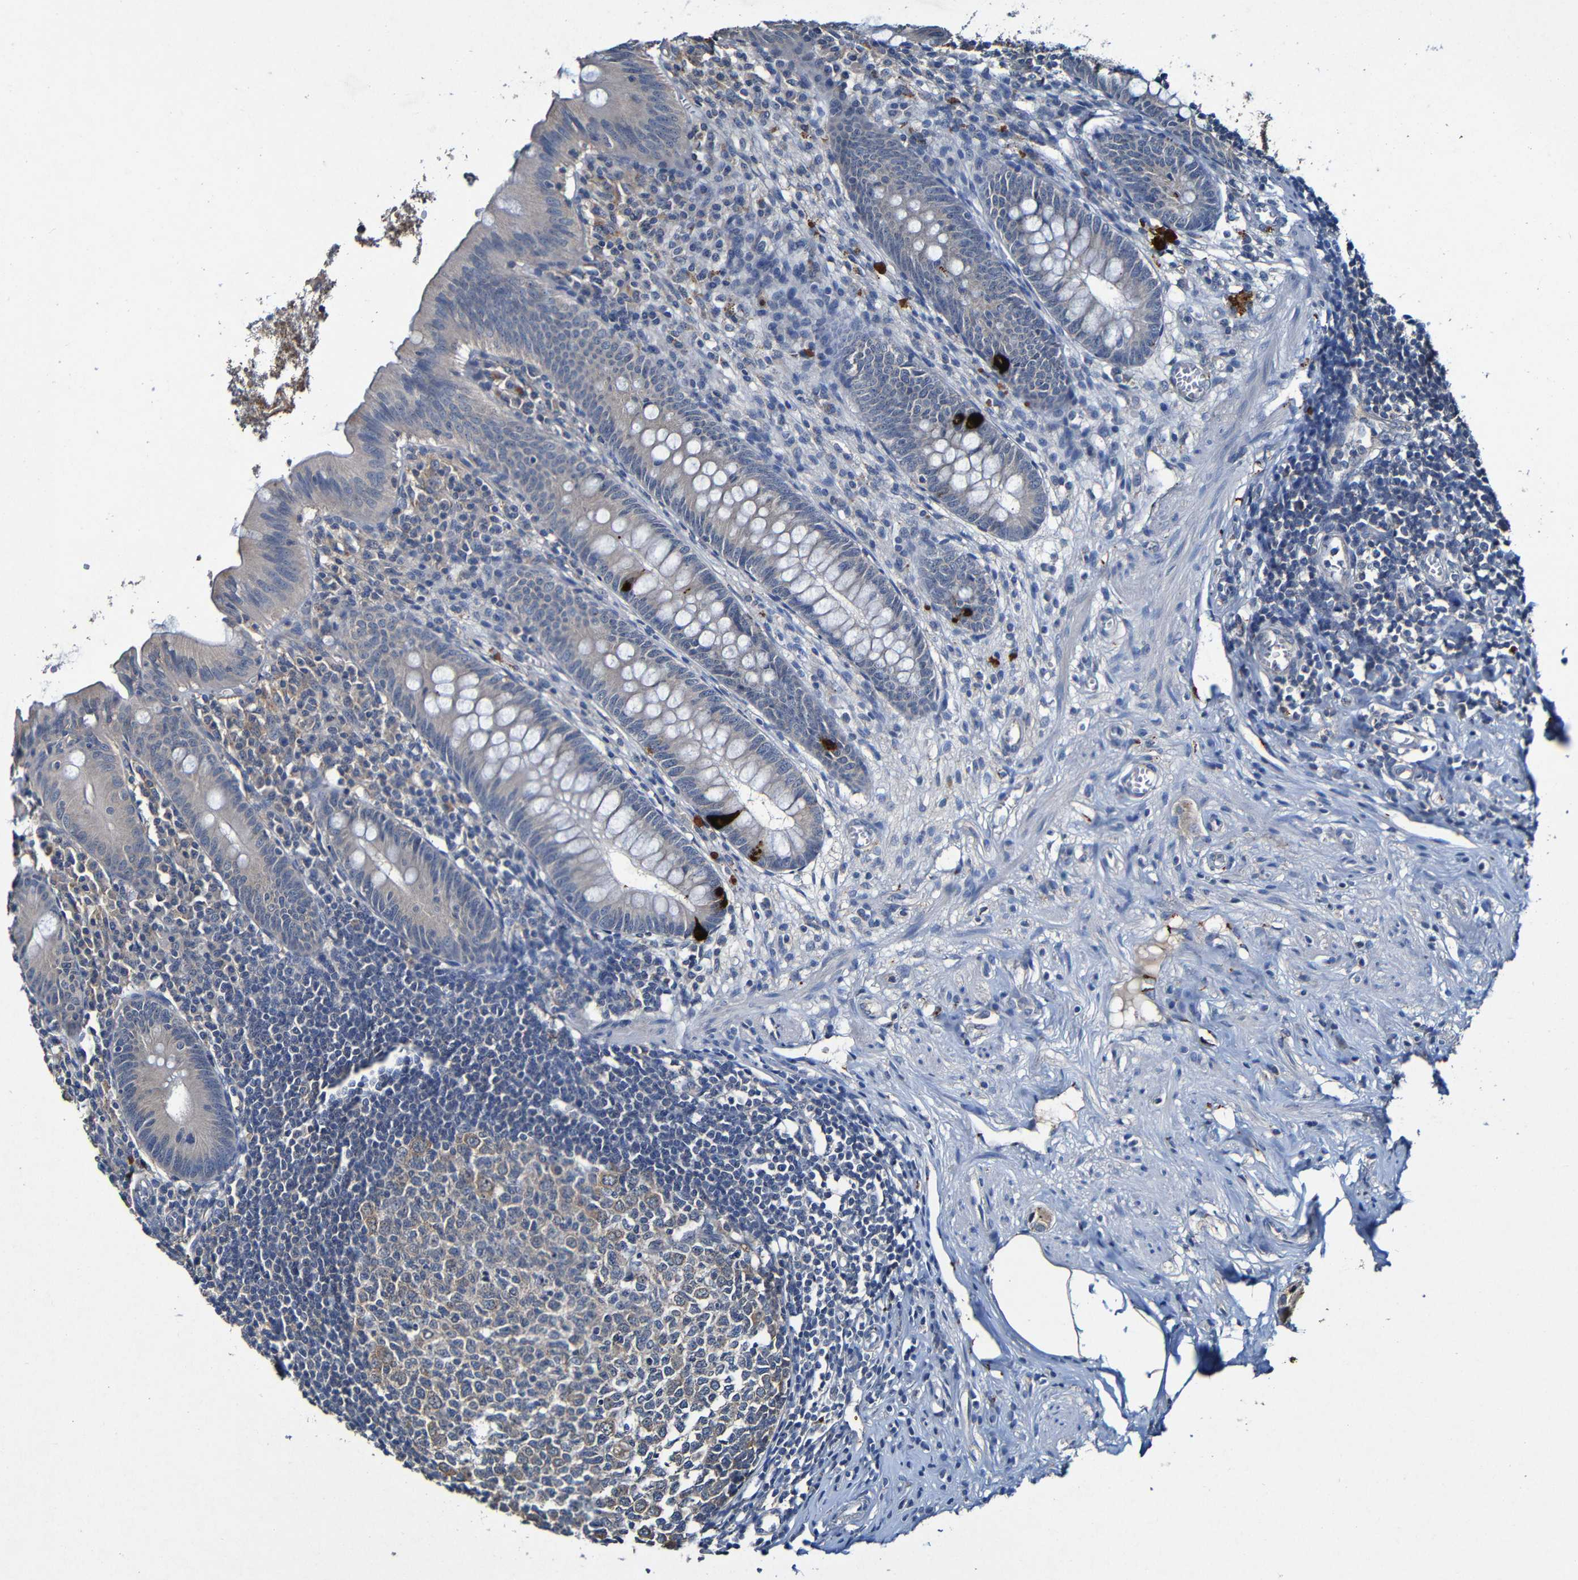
{"staining": {"intensity": "strong", "quantity": "<25%", "location": "cytoplasmic/membranous"}, "tissue": "appendix", "cell_type": "Glandular cells", "image_type": "normal", "snomed": [{"axis": "morphology", "description": "Normal tissue, NOS"}, {"axis": "topography", "description": "Appendix"}], "caption": "Immunohistochemical staining of normal human appendix demonstrates strong cytoplasmic/membranous protein positivity in about <25% of glandular cells.", "gene": "LRRC70", "patient": {"sex": "male", "age": 56}}